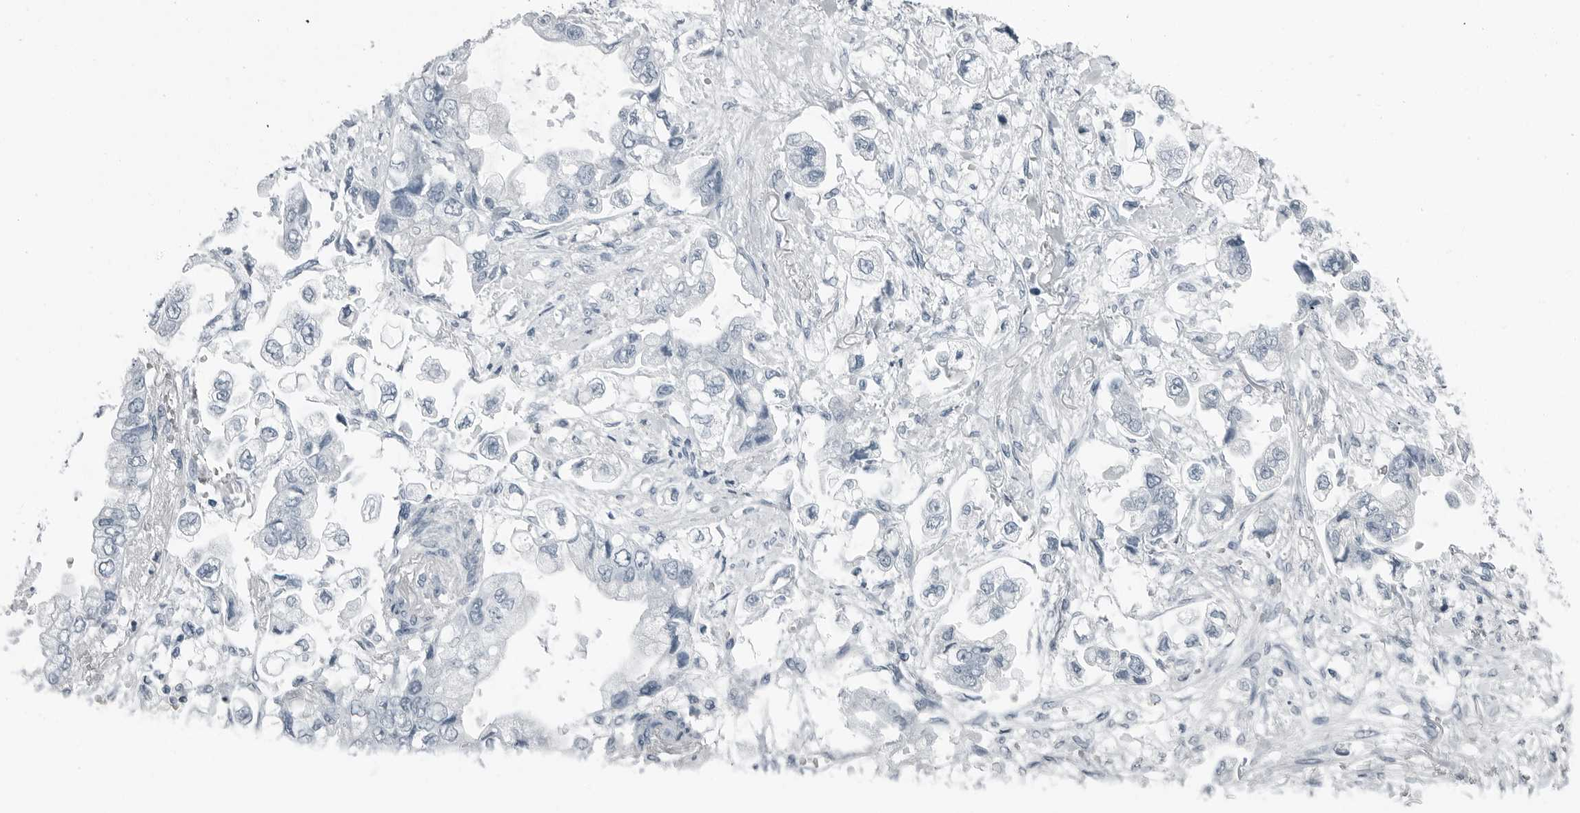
{"staining": {"intensity": "negative", "quantity": "none", "location": "none"}, "tissue": "stomach cancer", "cell_type": "Tumor cells", "image_type": "cancer", "snomed": [{"axis": "morphology", "description": "Adenocarcinoma, NOS"}, {"axis": "topography", "description": "Stomach"}], "caption": "Human stomach cancer (adenocarcinoma) stained for a protein using immunohistochemistry (IHC) exhibits no positivity in tumor cells.", "gene": "FABP6", "patient": {"sex": "male", "age": 62}}